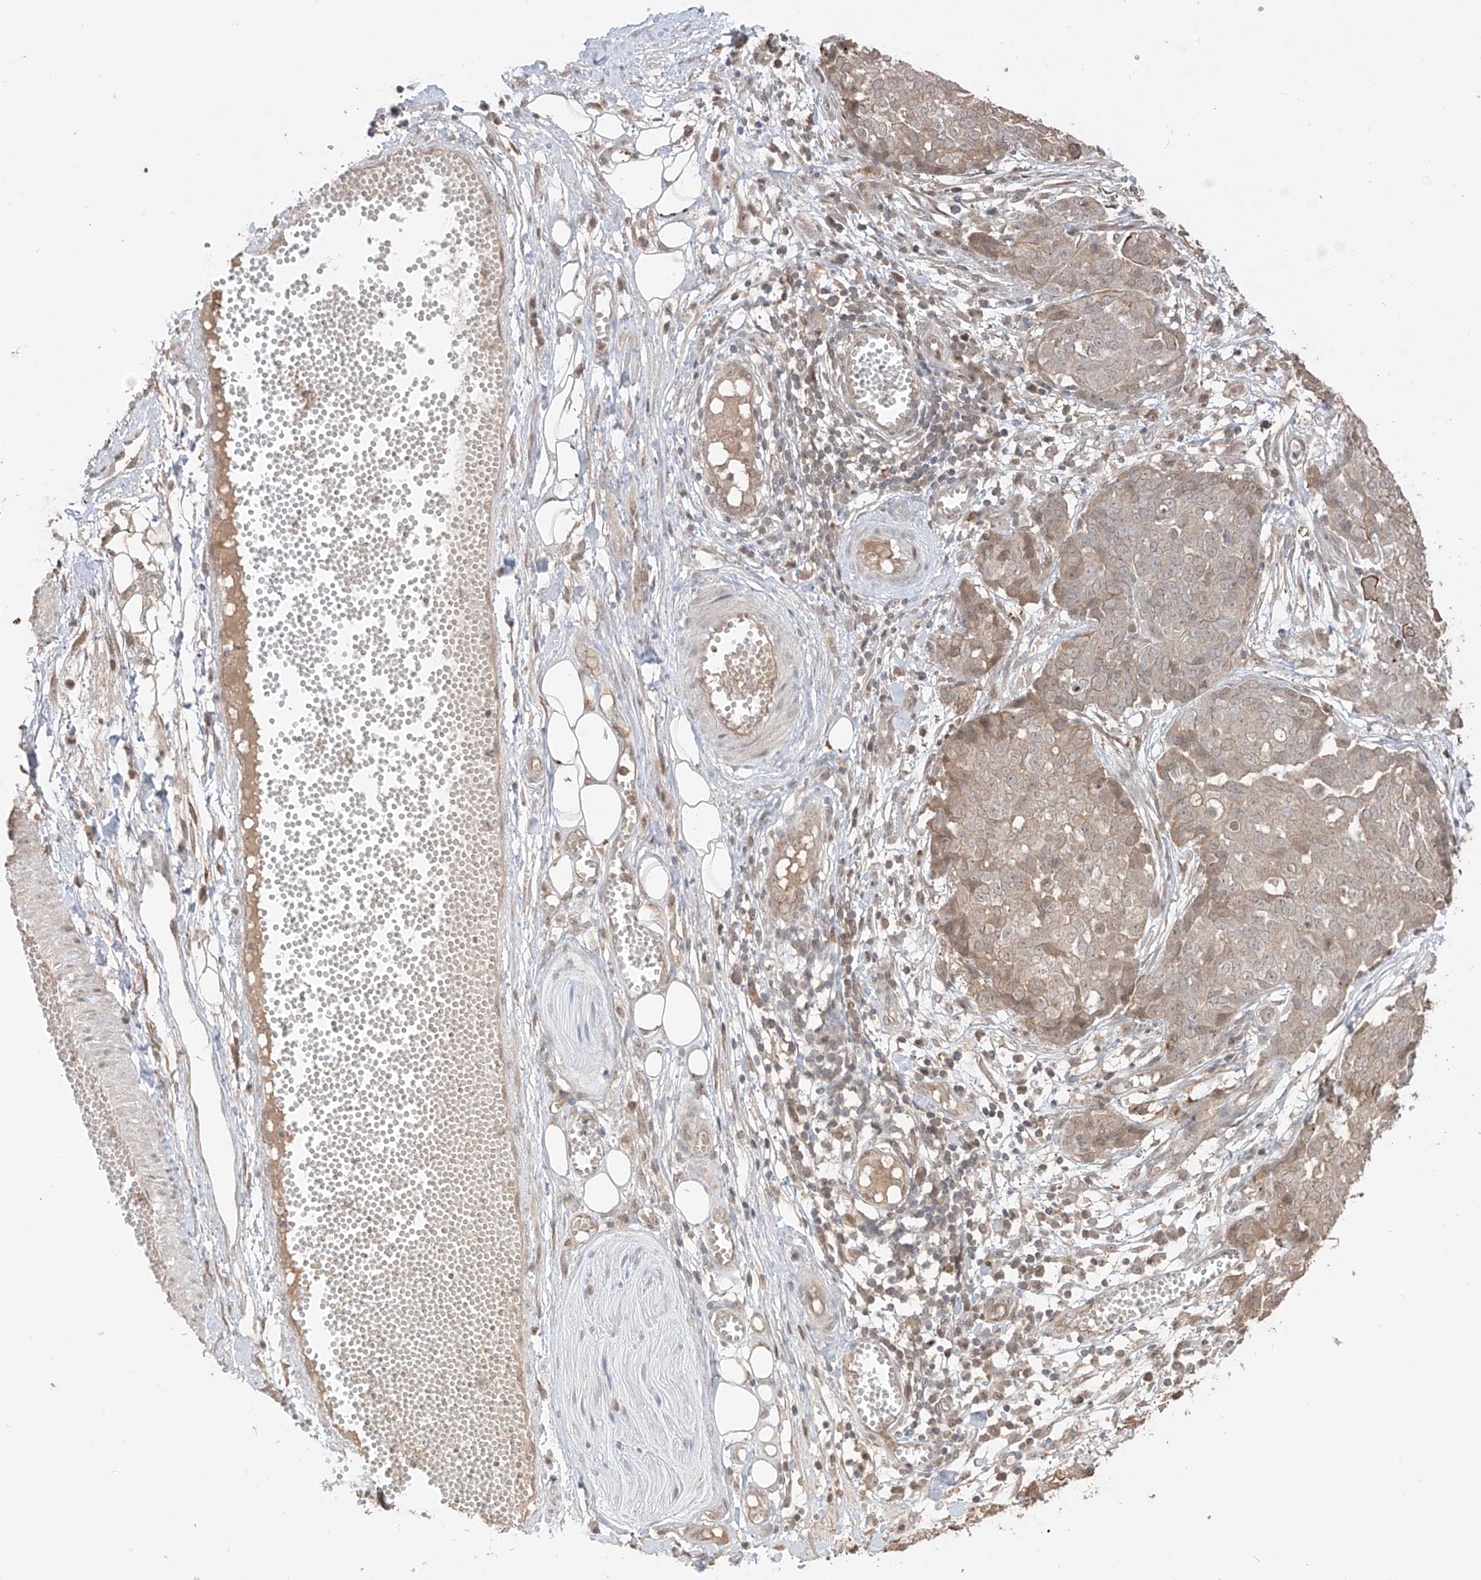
{"staining": {"intensity": "weak", "quantity": "25%-75%", "location": "cytoplasmic/membranous"}, "tissue": "ovarian cancer", "cell_type": "Tumor cells", "image_type": "cancer", "snomed": [{"axis": "morphology", "description": "Cystadenocarcinoma, serous, NOS"}, {"axis": "topography", "description": "Soft tissue"}, {"axis": "topography", "description": "Ovary"}], "caption": "Protein expression analysis of serous cystadenocarcinoma (ovarian) reveals weak cytoplasmic/membranous expression in about 25%-75% of tumor cells.", "gene": "COLGALT2", "patient": {"sex": "female", "age": 57}}